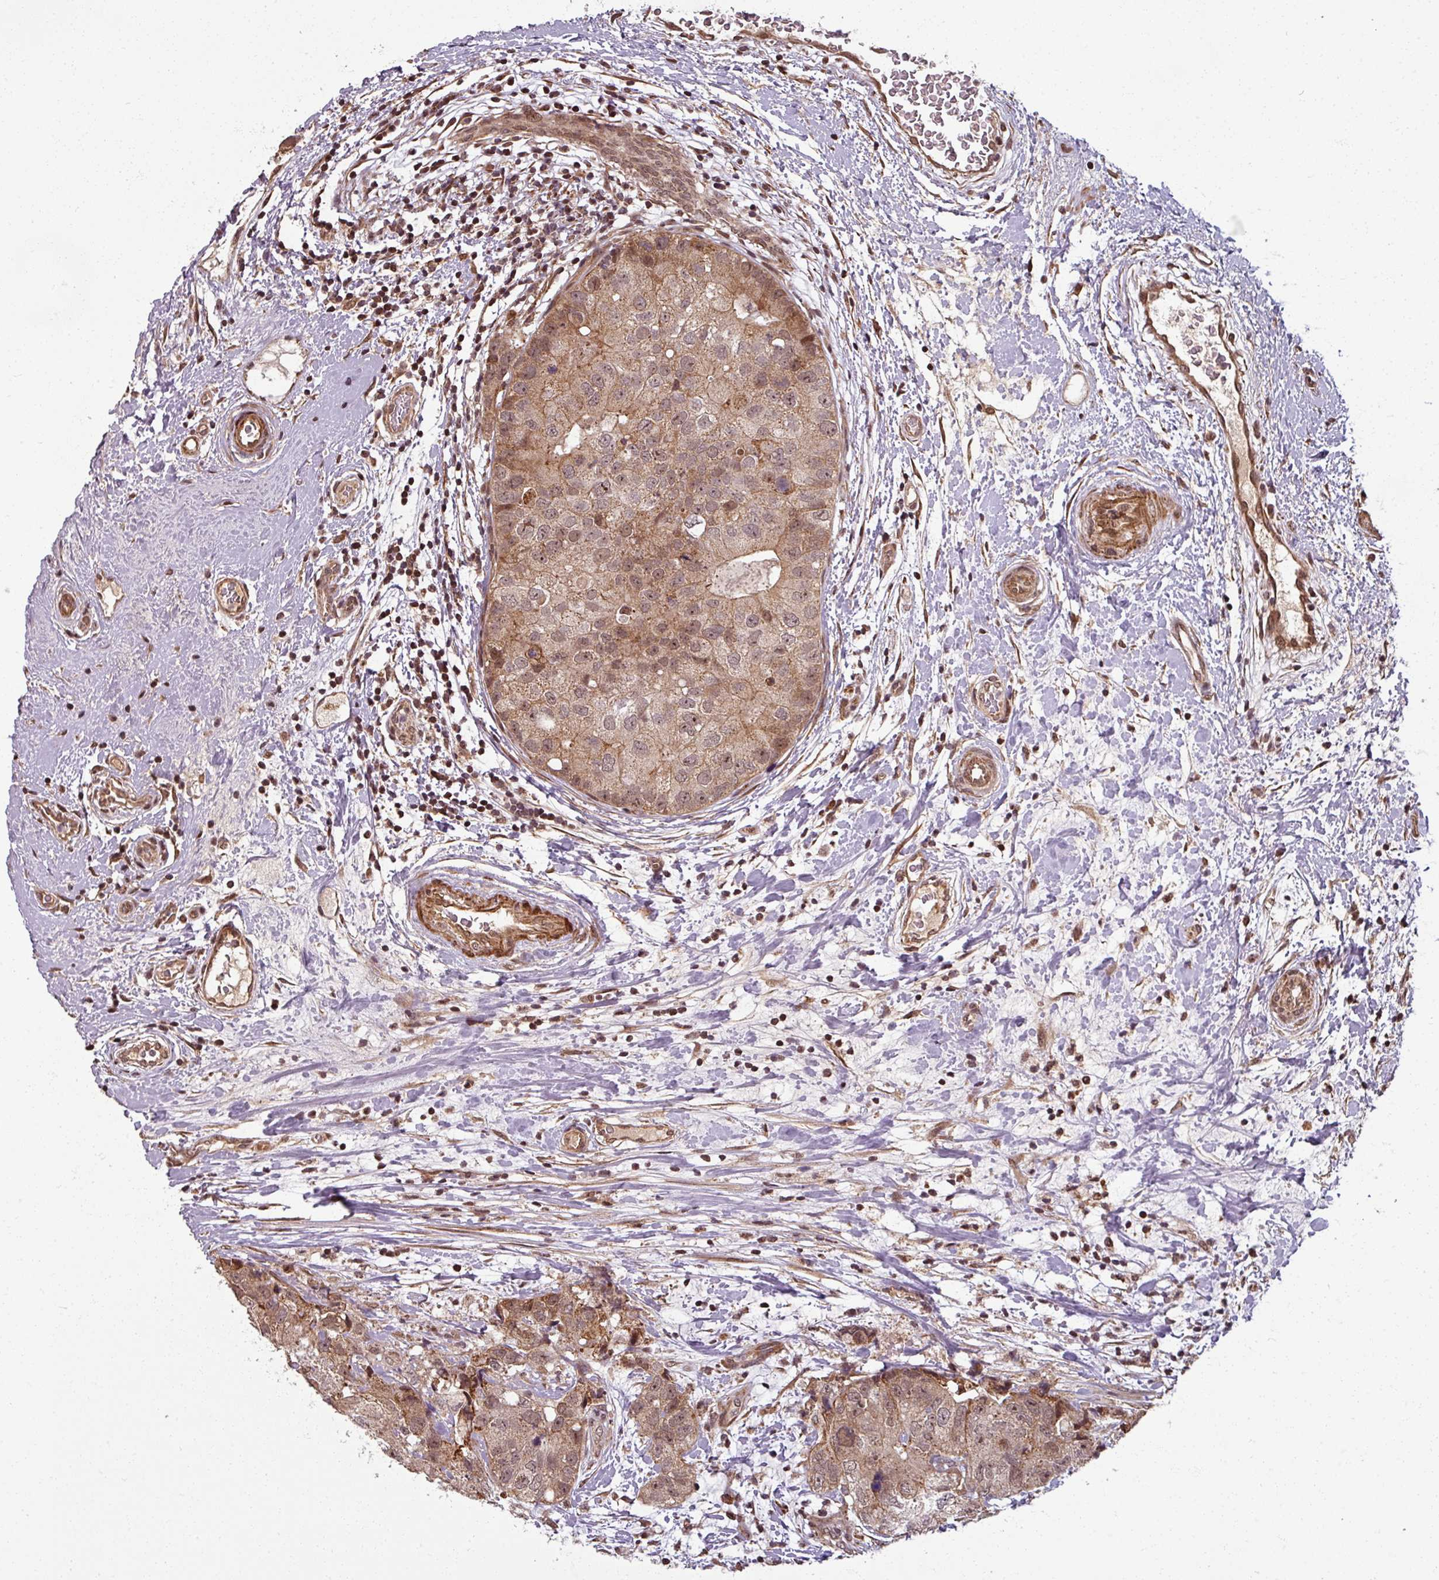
{"staining": {"intensity": "moderate", "quantity": ">75%", "location": "cytoplasmic/membranous,nuclear"}, "tissue": "breast cancer", "cell_type": "Tumor cells", "image_type": "cancer", "snomed": [{"axis": "morphology", "description": "Duct carcinoma"}, {"axis": "topography", "description": "Breast"}], "caption": "Immunohistochemistry (DAB (3,3'-diaminobenzidine)) staining of human breast cancer (intraductal carcinoma) displays moderate cytoplasmic/membranous and nuclear protein staining in approximately >75% of tumor cells.", "gene": "SWI5", "patient": {"sex": "female", "age": 62}}